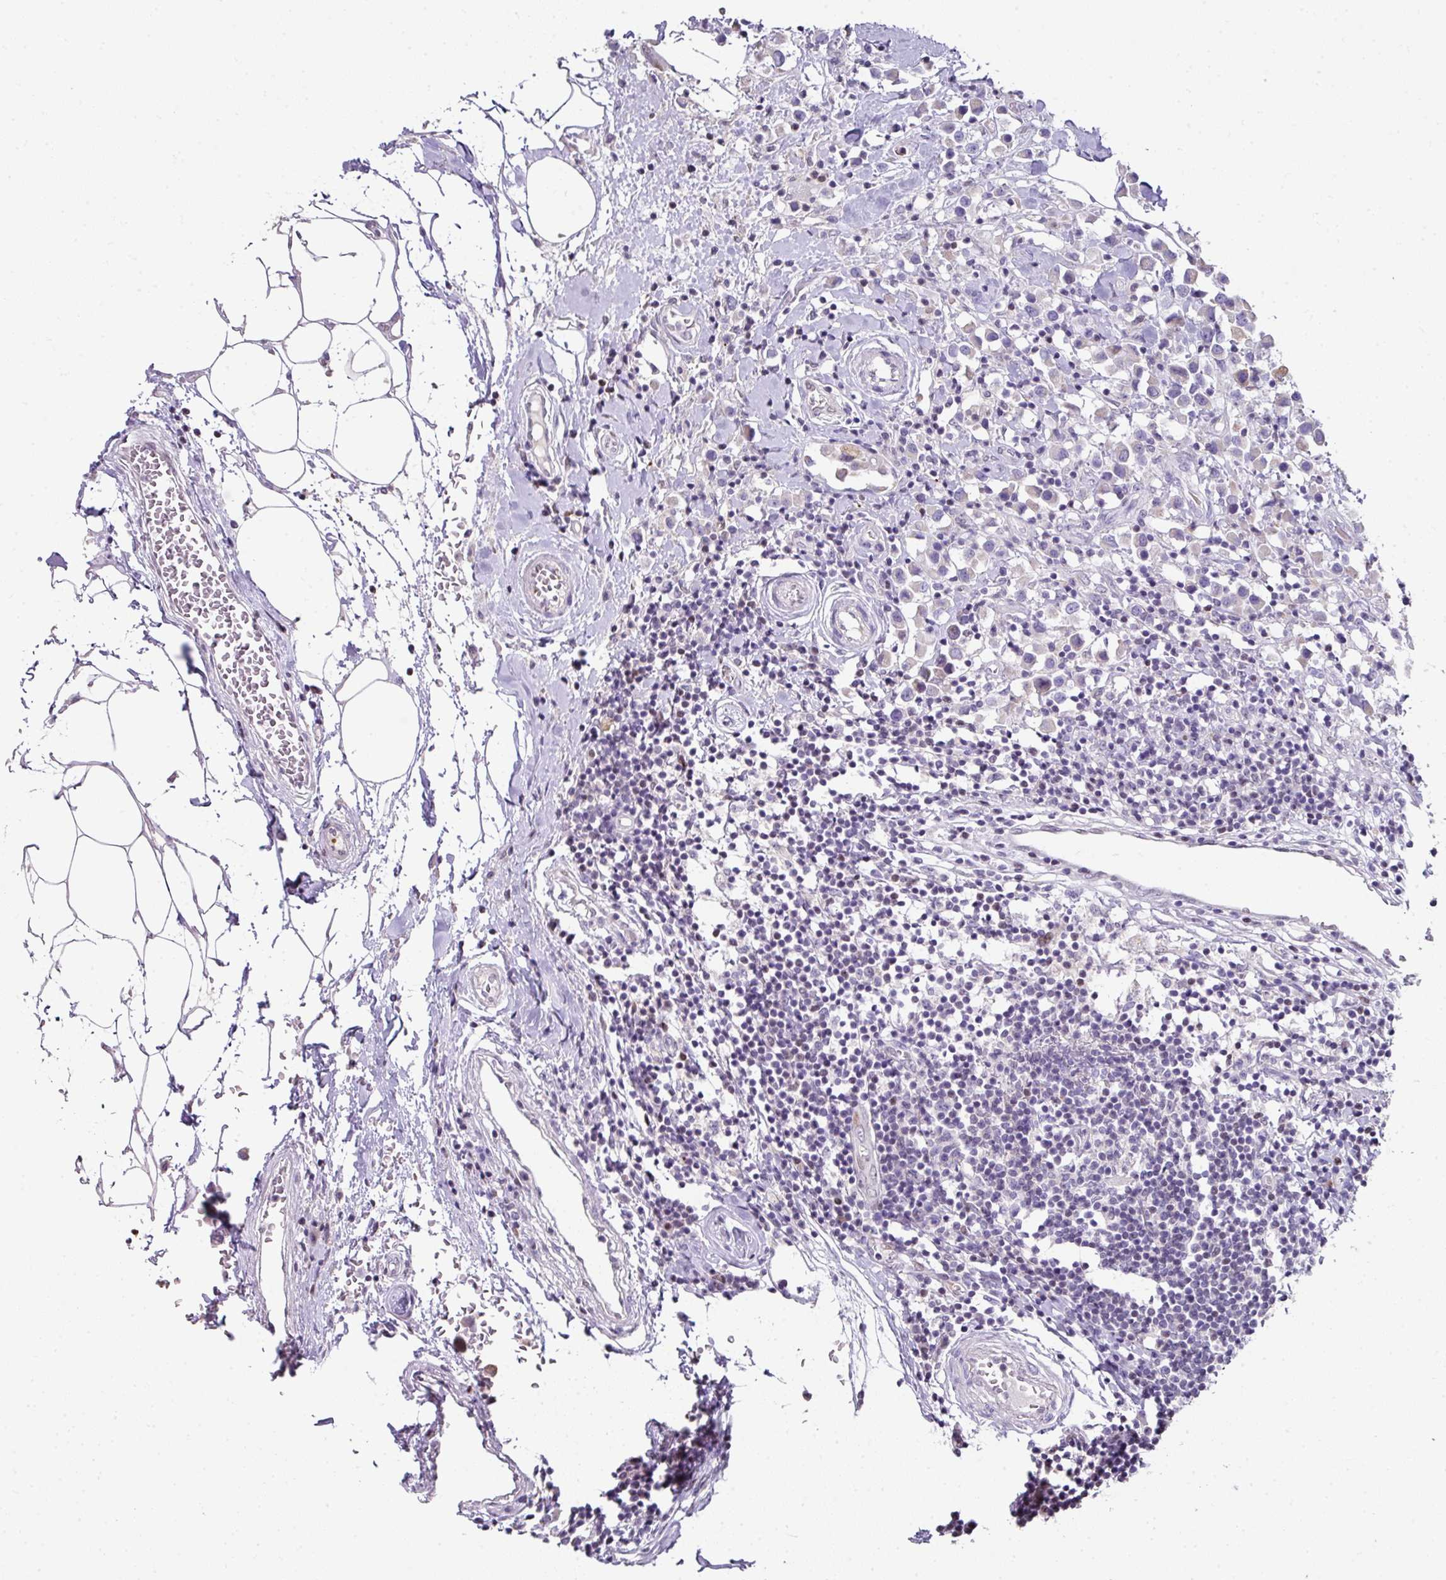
{"staining": {"intensity": "negative", "quantity": "none", "location": "none"}, "tissue": "breast cancer", "cell_type": "Tumor cells", "image_type": "cancer", "snomed": [{"axis": "morphology", "description": "Duct carcinoma"}, {"axis": "topography", "description": "Breast"}], "caption": "Histopathology image shows no significant protein positivity in tumor cells of breast cancer. Nuclei are stained in blue.", "gene": "ANKRD18A", "patient": {"sex": "female", "age": 61}}